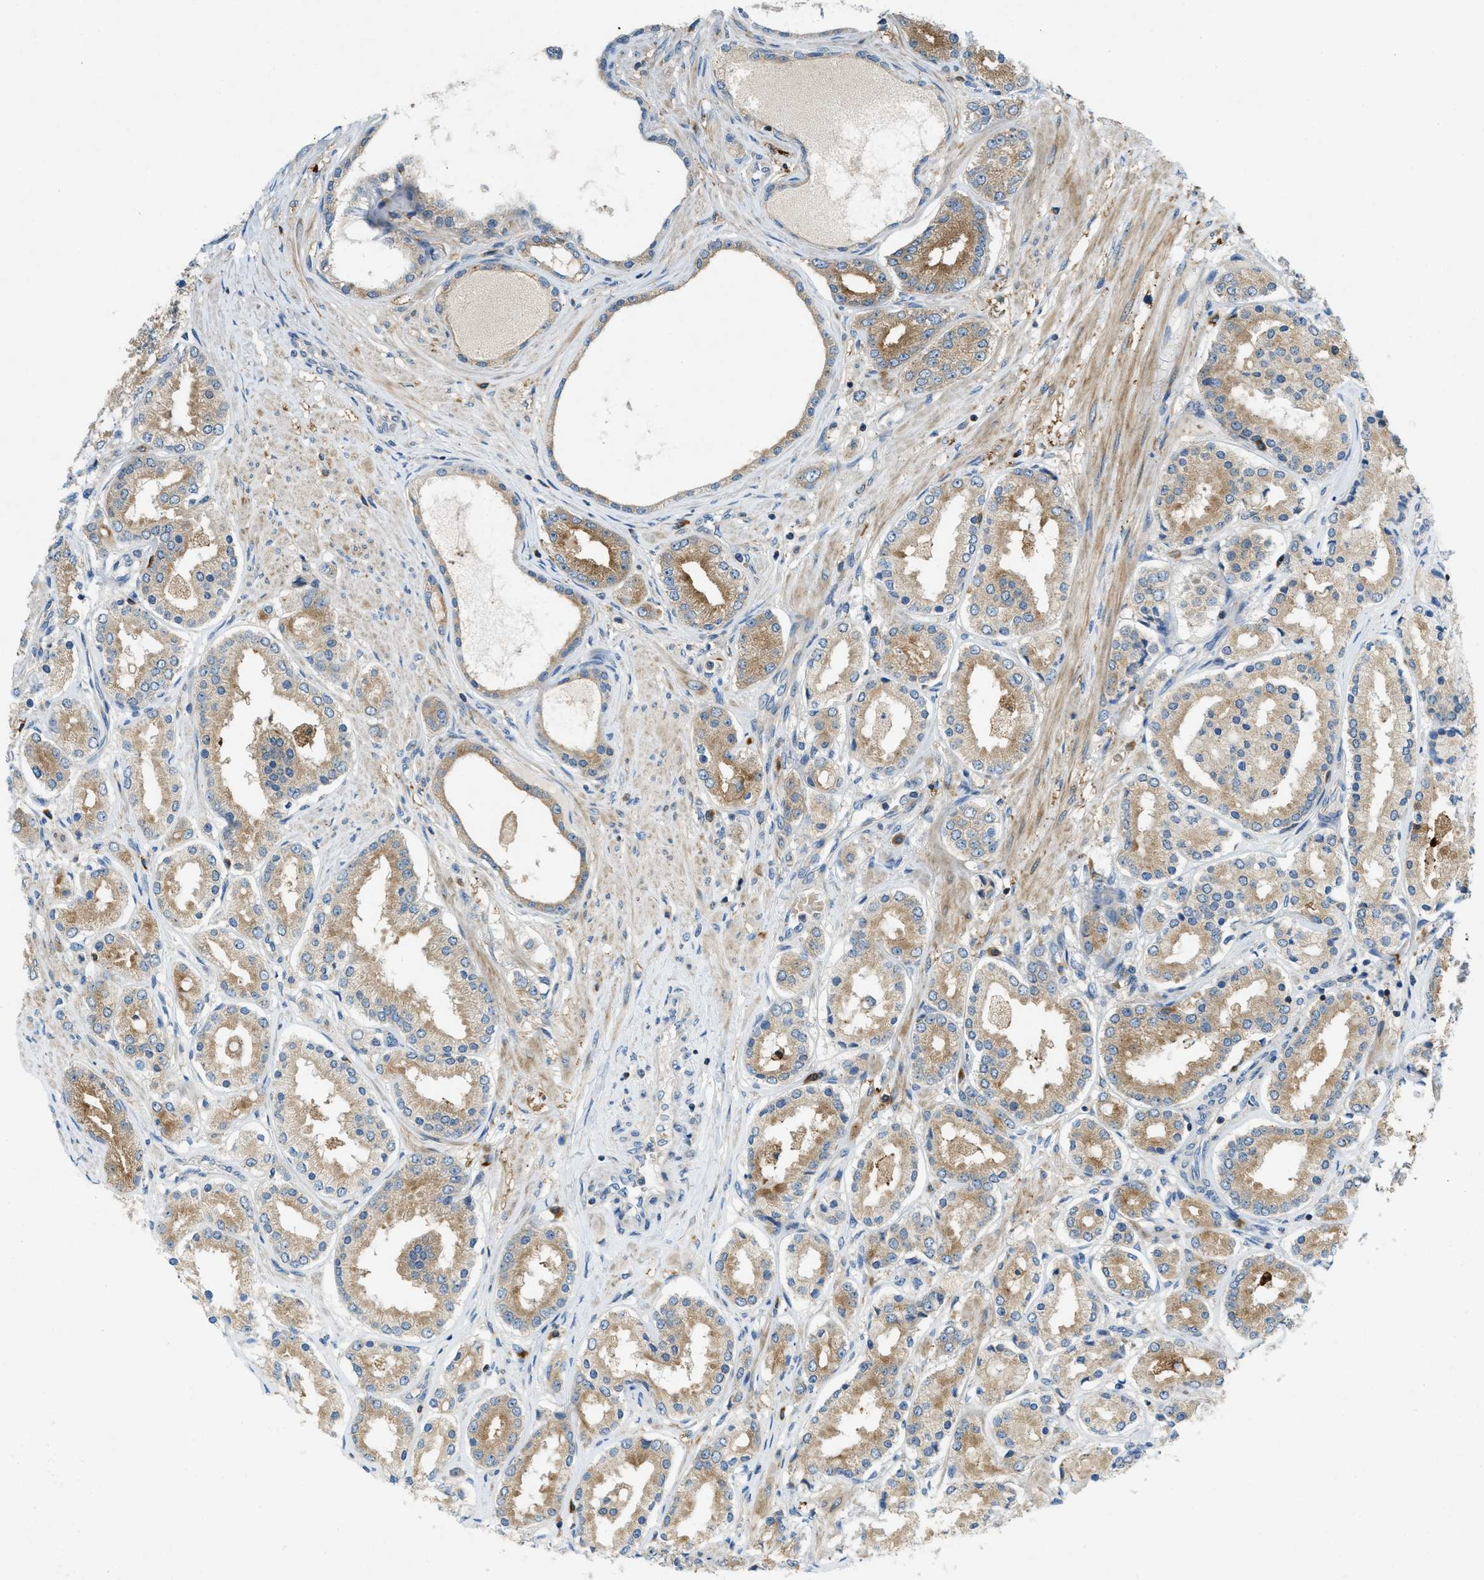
{"staining": {"intensity": "moderate", "quantity": ">75%", "location": "cytoplasmic/membranous"}, "tissue": "prostate cancer", "cell_type": "Tumor cells", "image_type": "cancer", "snomed": [{"axis": "morphology", "description": "Adenocarcinoma, Low grade"}, {"axis": "topography", "description": "Prostate"}], "caption": "Protein expression analysis of prostate low-grade adenocarcinoma demonstrates moderate cytoplasmic/membranous expression in about >75% of tumor cells.", "gene": "RFFL", "patient": {"sex": "male", "age": 63}}